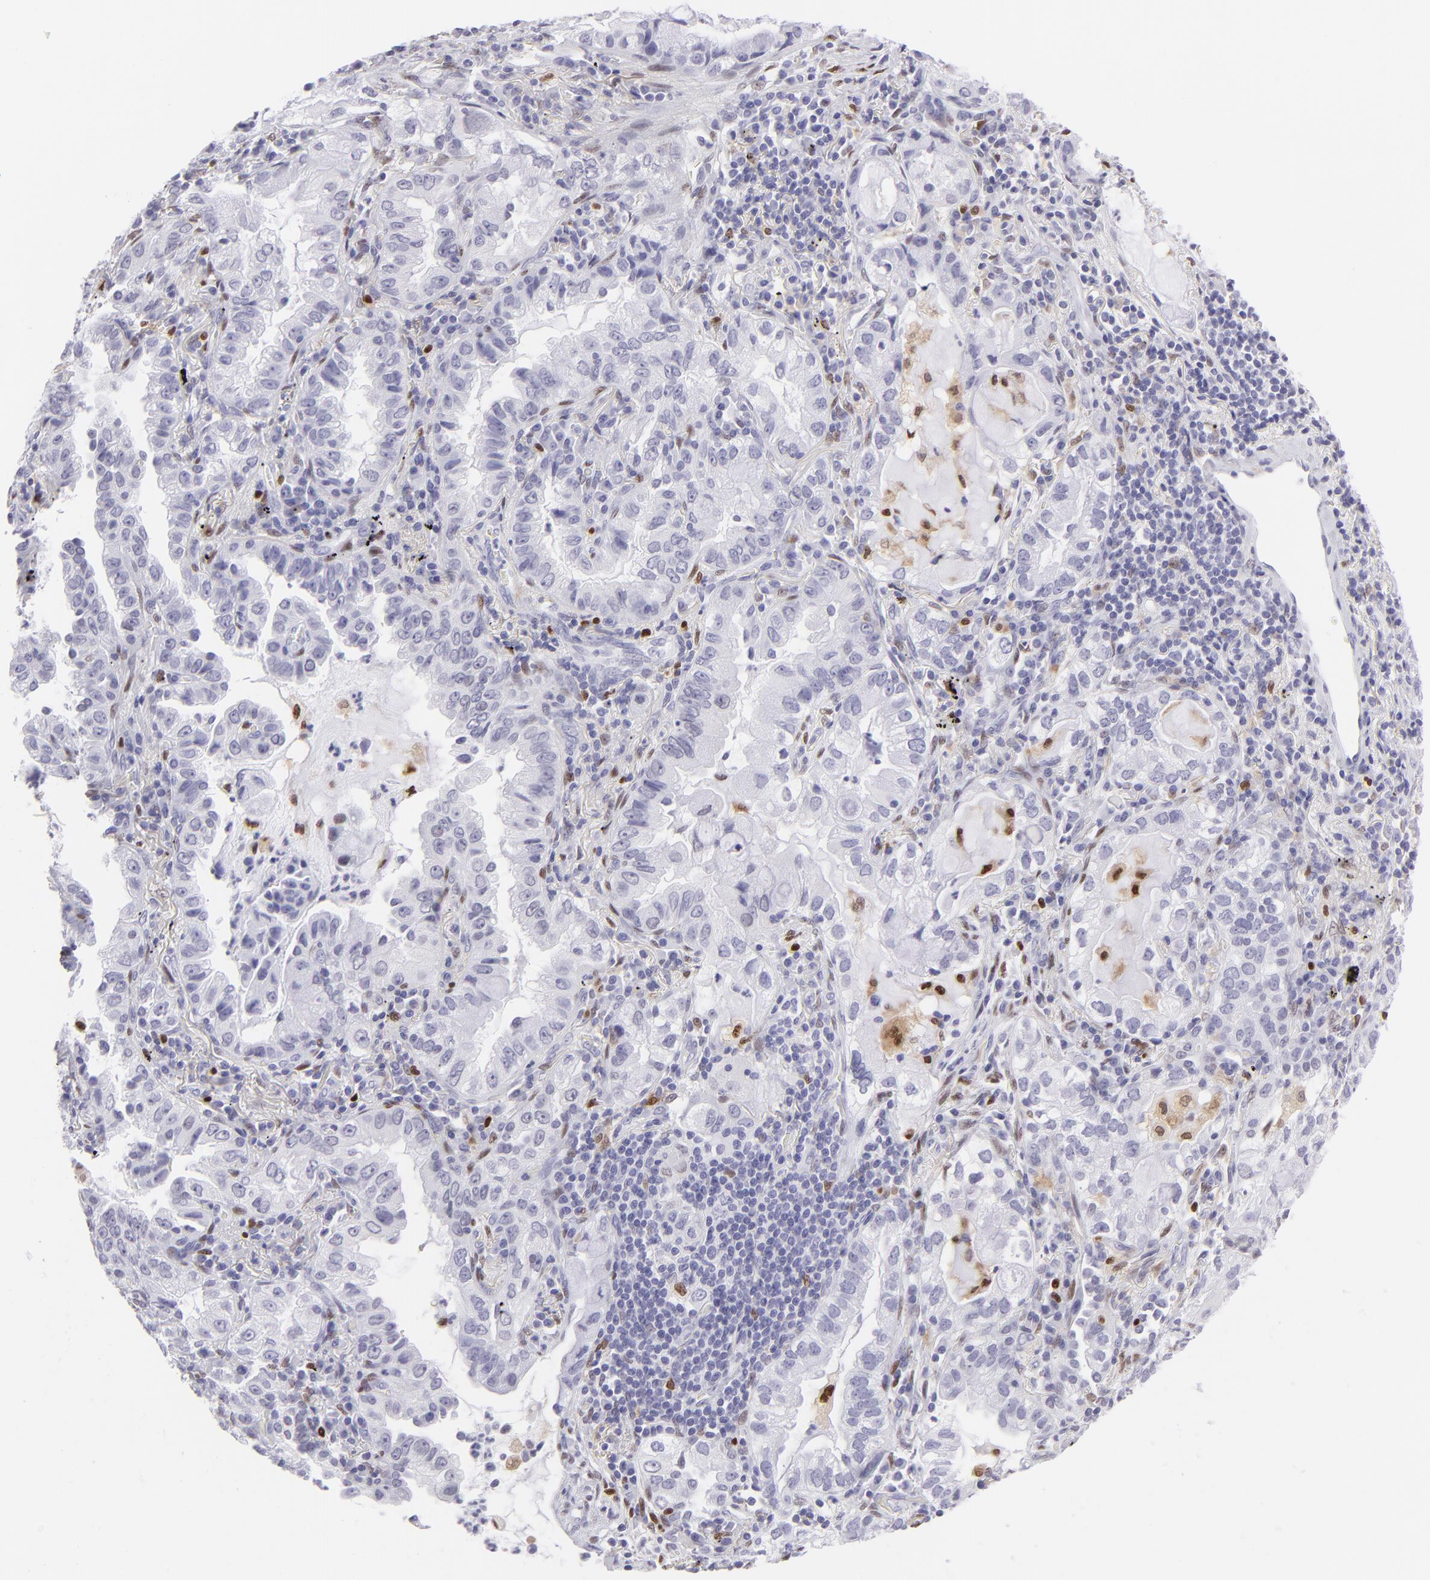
{"staining": {"intensity": "negative", "quantity": "none", "location": "none"}, "tissue": "lung cancer", "cell_type": "Tumor cells", "image_type": "cancer", "snomed": [{"axis": "morphology", "description": "Adenocarcinoma, NOS"}, {"axis": "topography", "description": "Lung"}], "caption": "An immunohistochemistry (IHC) photomicrograph of lung adenocarcinoma is shown. There is no staining in tumor cells of lung adenocarcinoma.", "gene": "MITF", "patient": {"sex": "female", "age": 50}}